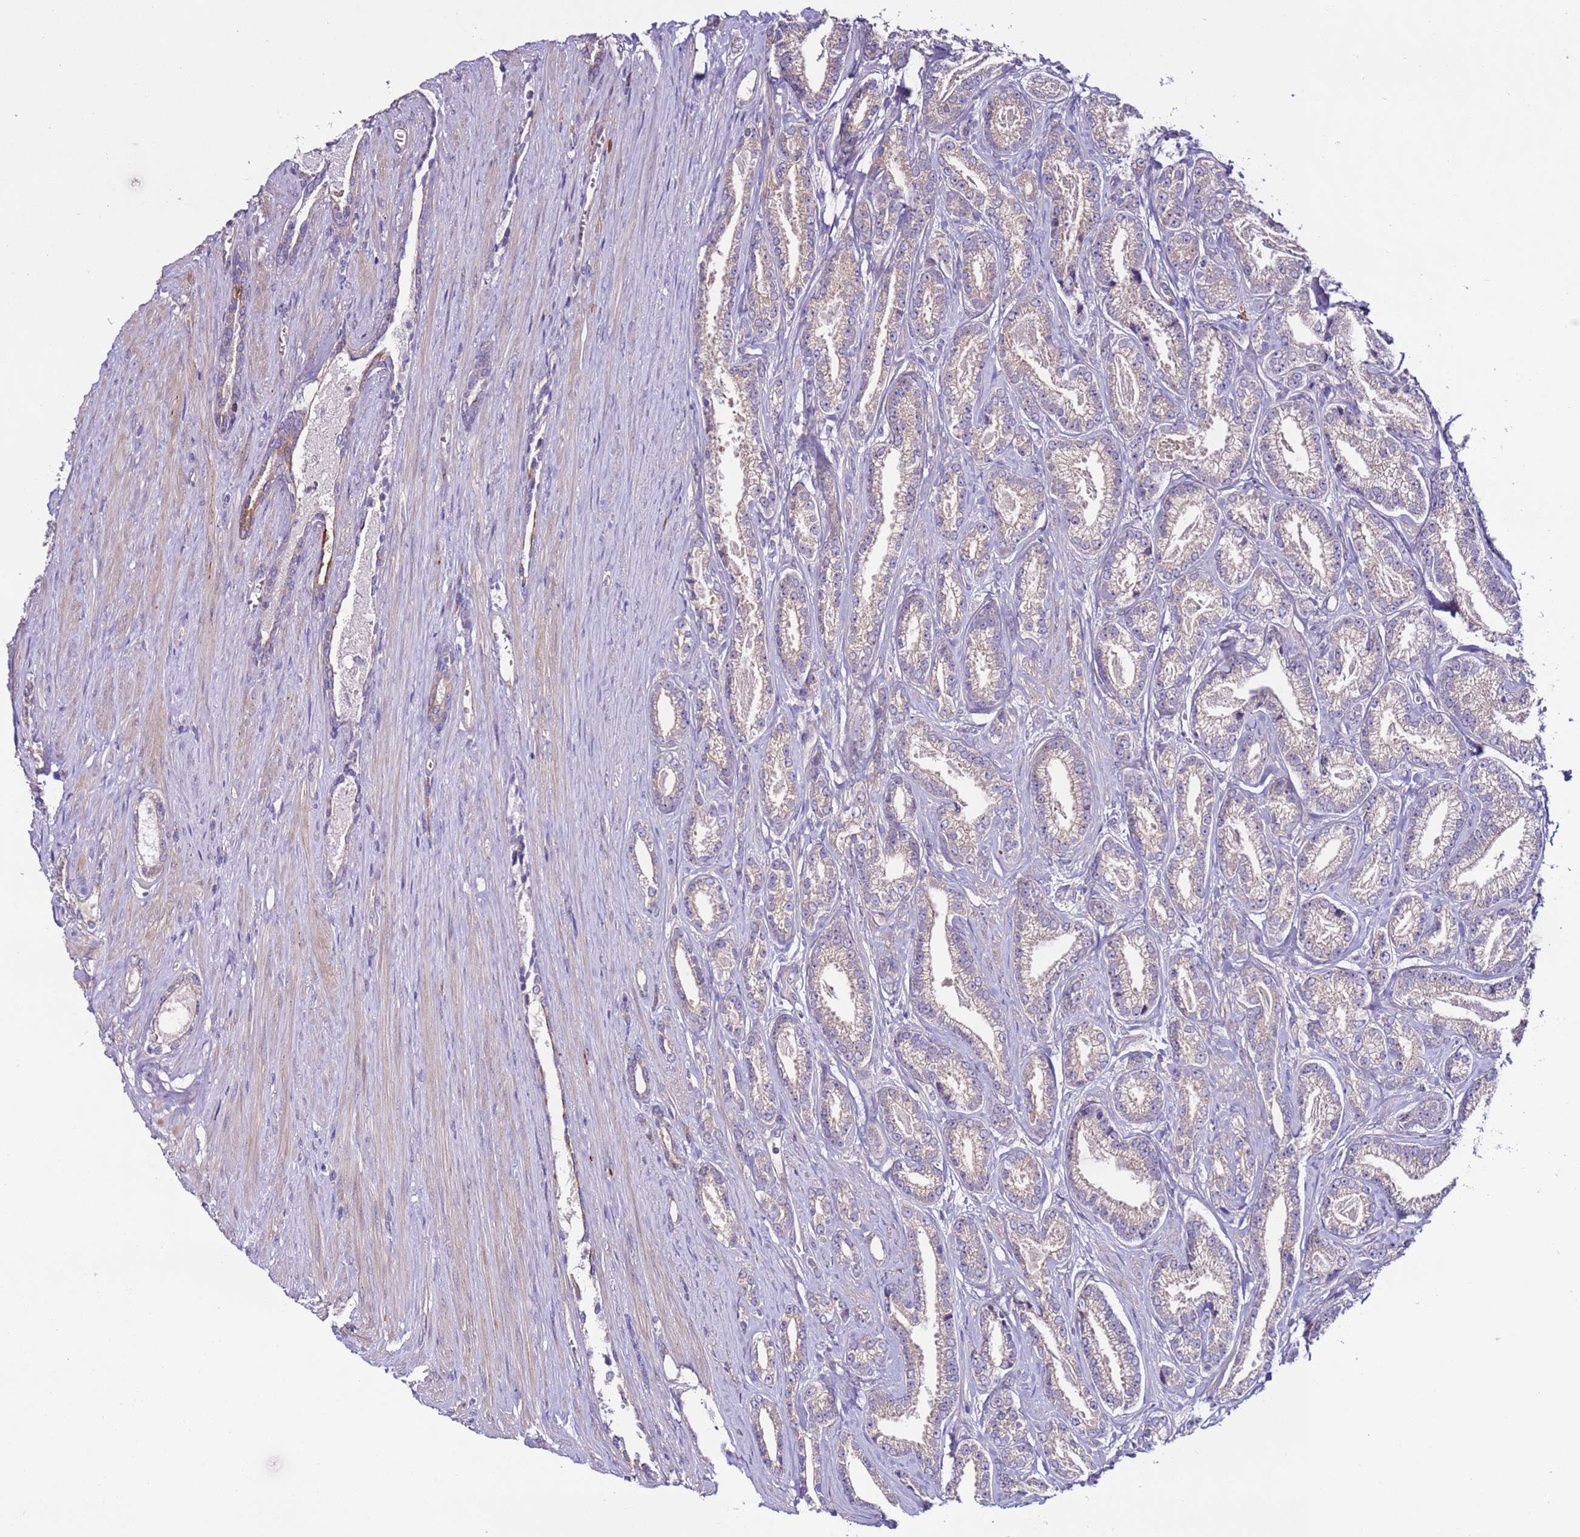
{"staining": {"intensity": "weak", "quantity": "<25%", "location": "cytoplasmic/membranous"}, "tissue": "prostate cancer", "cell_type": "Tumor cells", "image_type": "cancer", "snomed": [{"axis": "morphology", "description": "Adenocarcinoma, NOS"}, {"axis": "topography", "description": "Prostate and seminal vesicle, NOS"}], "caption": "Tumor cells show no significant protein positivity in prostate cancer (adenocarcinoma).", "gene": "SPCS1", "patient": {"sex": "male", "age": 76}}